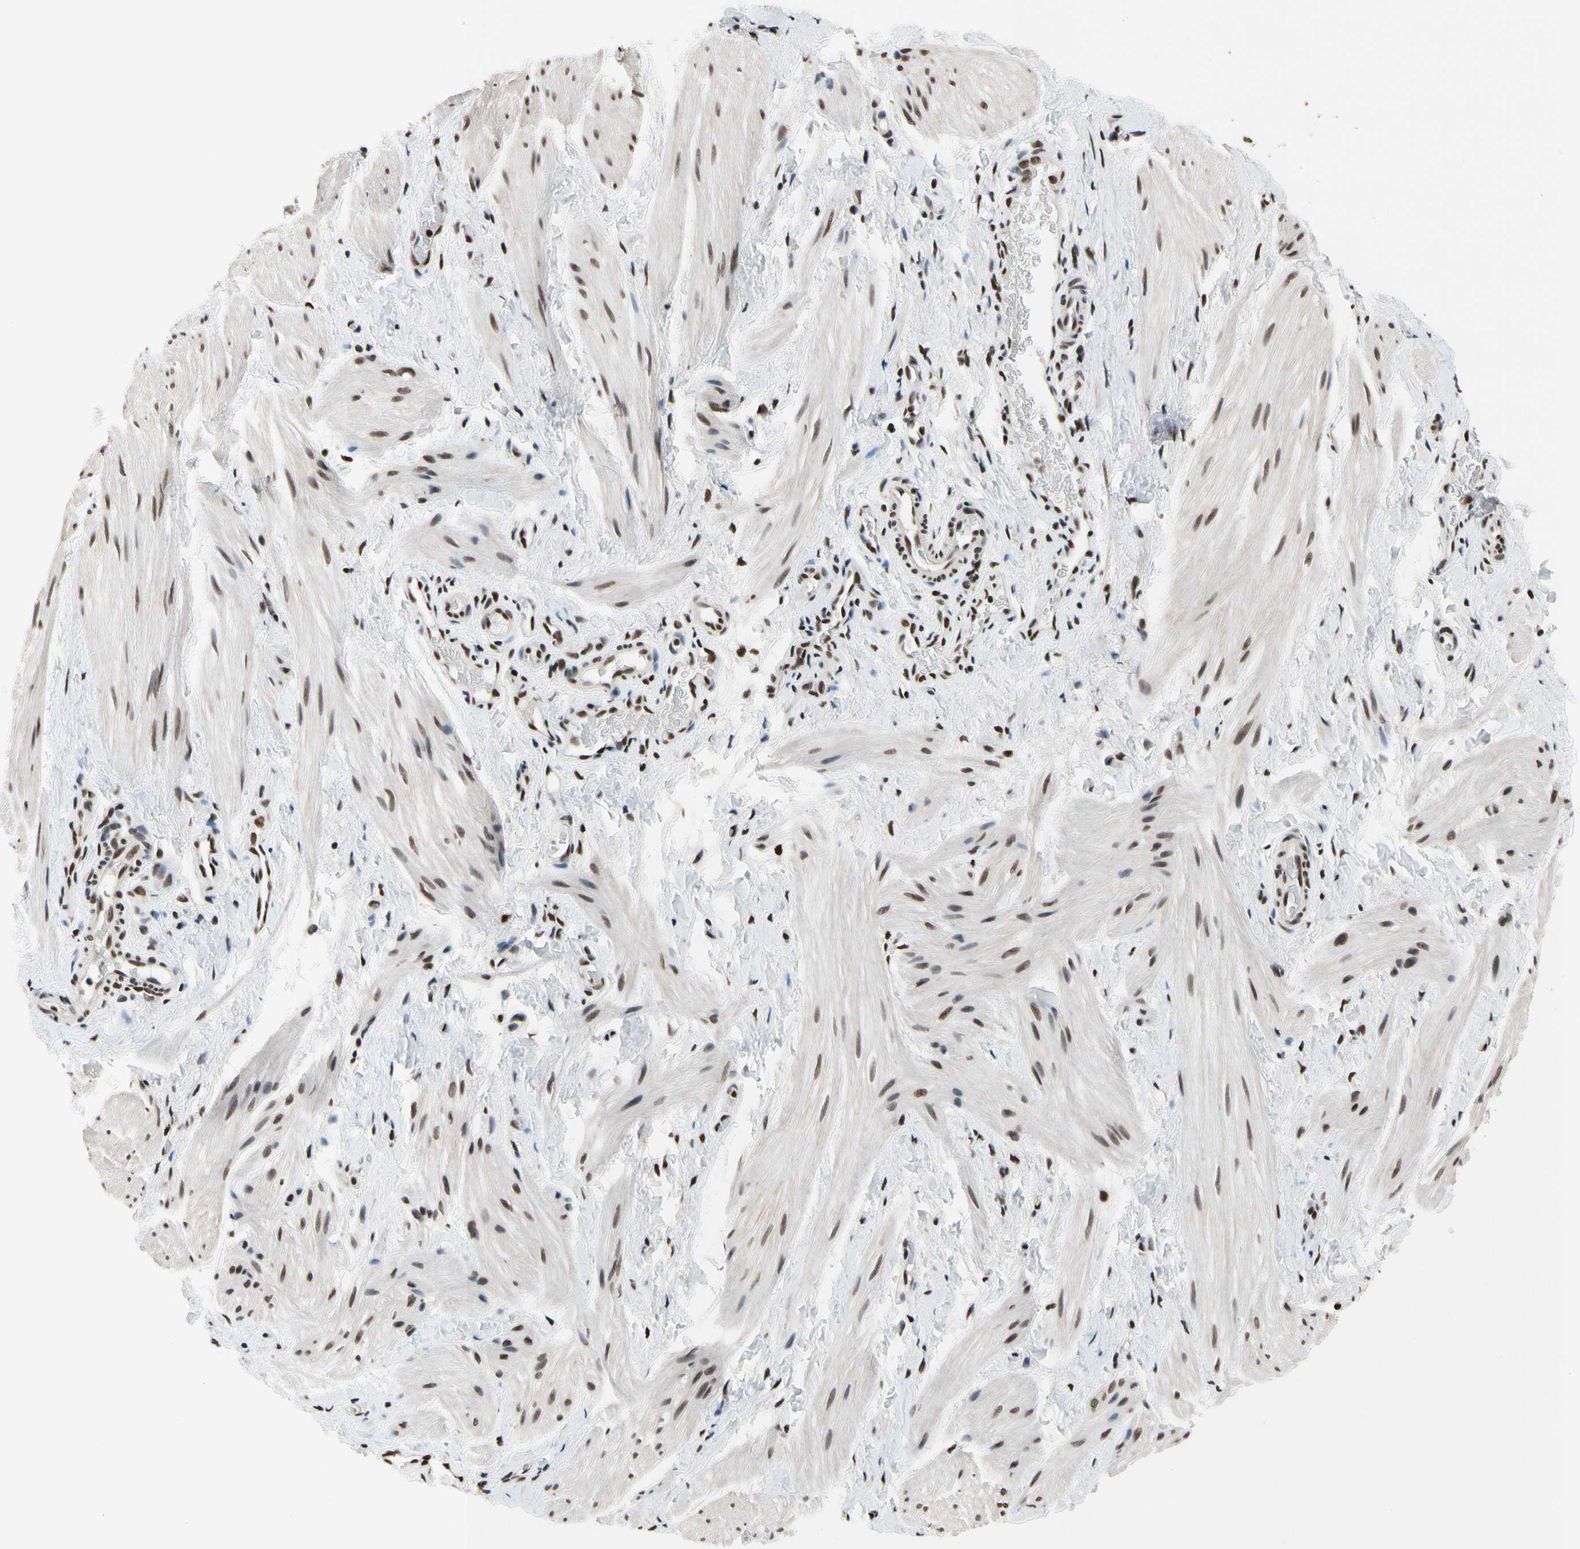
{"staining": {"intensity": "moderate", "quantity": "25%-75%", "location": "nuclear"}, "tissue": "smooth muscle", "cell_type": "Smooth muscle cells", "image_type": "normal", "snomed": [{"axis": "morphology", "description": "Normal tissue, NOS"}, {"axis": "topography", "description": "Smooth muscle"}], "caption": "The photomicrograph reveals immunohistochemical staining of normal smooth muscle. There is moderate nuclear expression is seen in about 25%-75% of smooth muscle cells.", "gene": "RECQL", "patient": {"sex": "male", "age": 16}}